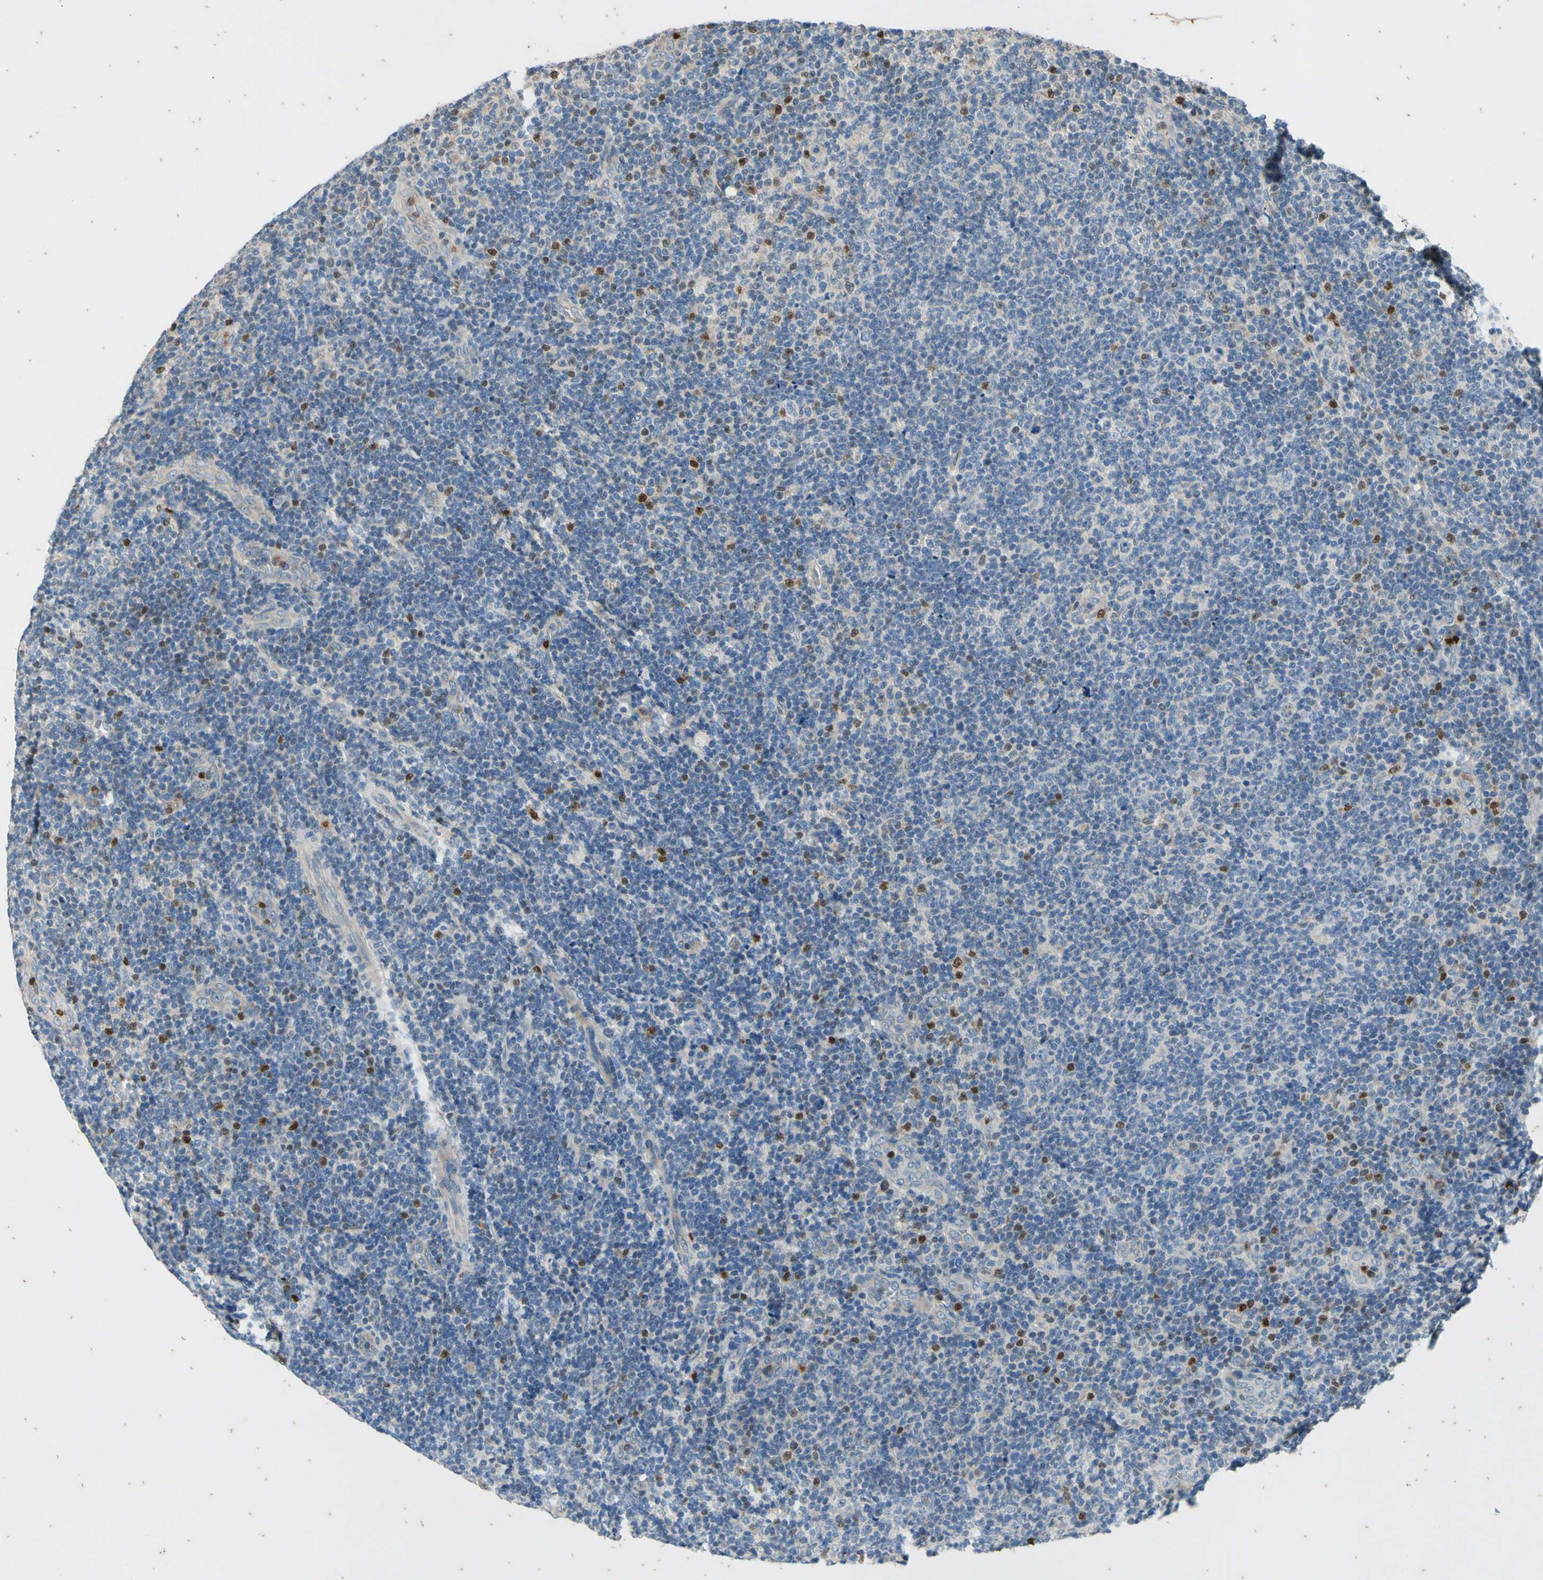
{"staining": {"intensity": "negative", "quantity": "none", "location": "none"}, "tissue": "lymphoma", "cell_type": "Tumor cells", "image_type": "cancer", "snomed": [{"axis": "morphology", "description": "Malignant lymphoma, non-Hodgkin's type, Low grade"}, {"axis": "topography", "description": "Lymph node"}], "caption": "Tumor cells are negative for brown protein staining in malignant lymphoma, non-Hodgkin's type (low-grade).", "gene": "TBX21", "patient": {"sex": "male", "age": 83}}